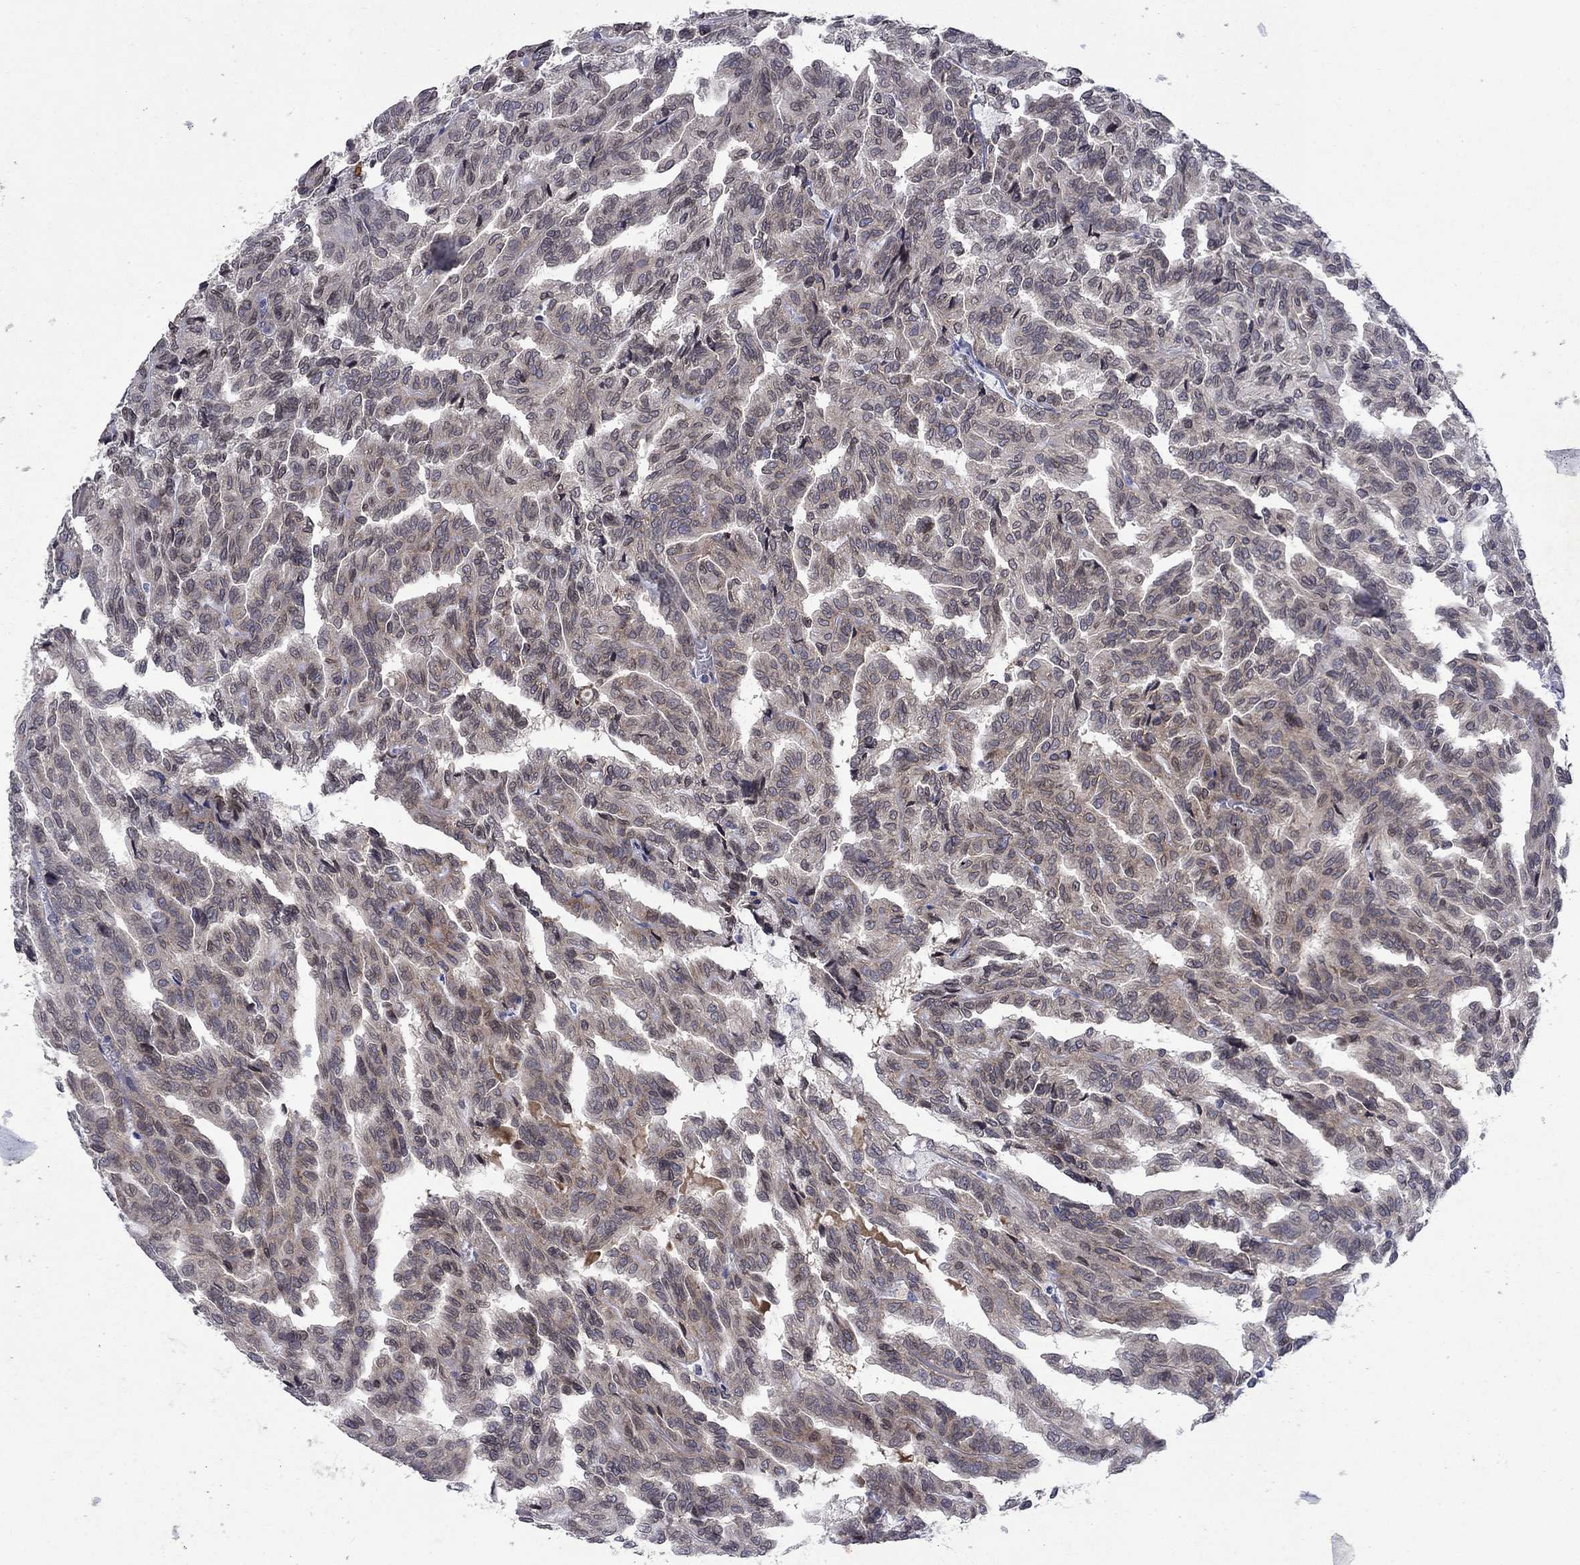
{"staining": {"intensity": "negative", "quantity": "none", "location": "none"}, "tissue": "renal cancer", "cell_type": "Tumor cells", "image_type": "cancer", "snomed": [{"axis": "morphology", "description": "Adenocarcinoma, NOS"}, {"axis": "topography", "description": "Kidney"}], "caption": "IHC photomicrograph of renal adenocarcinoma stained for a protein (brown), which reveals no staining in tumor cells.", "gene": "EMC9", "patient": {"sex": "male", "age": 79}}